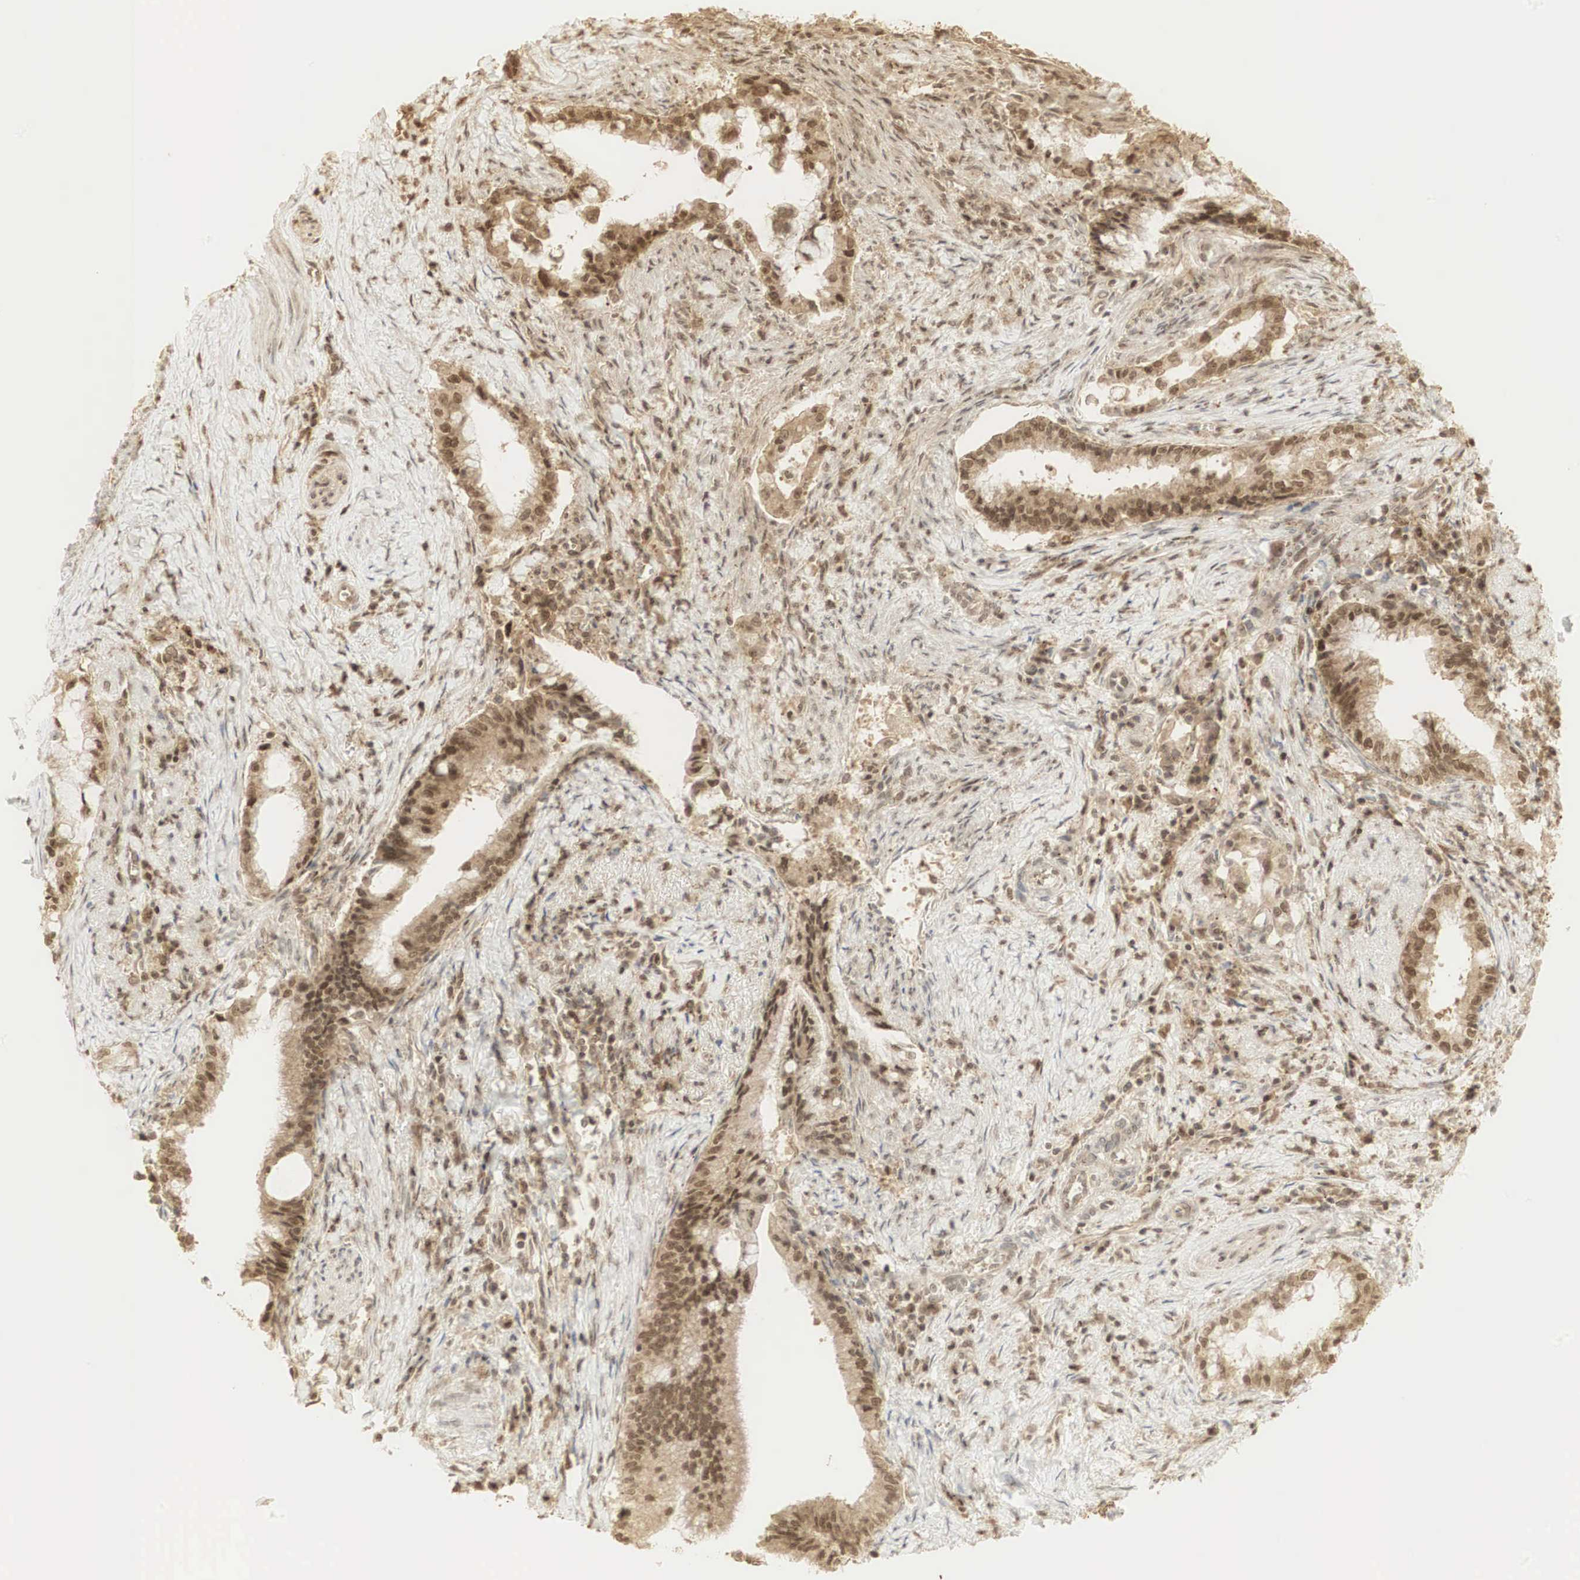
{"staining": {"intensity": "strong", "quantity": ">75%", "location": "cytoplasmic/membranous,nuclear"}, "tissue": "pancreatic cancer", "cell_type": "Tumor cells", "image_type": "cancer", "snomed": [{"axis": "morphology", "description": "Adenocarcinoma, NOS"}, {"axis": "topography", "description": "Pancreas"}], "caption": "Pancreatic cancer stained with immunohistochemistry shows strong cytoplasmic/membranous and nuclear expression in about >75% of tumor cells. (DAB (3,3'-diaminobenzidine) IHC, brown staining for protein, blue staining for nuclei).", "gene": "RNF113A", "patient": {"sex": "male", "age": 59}}